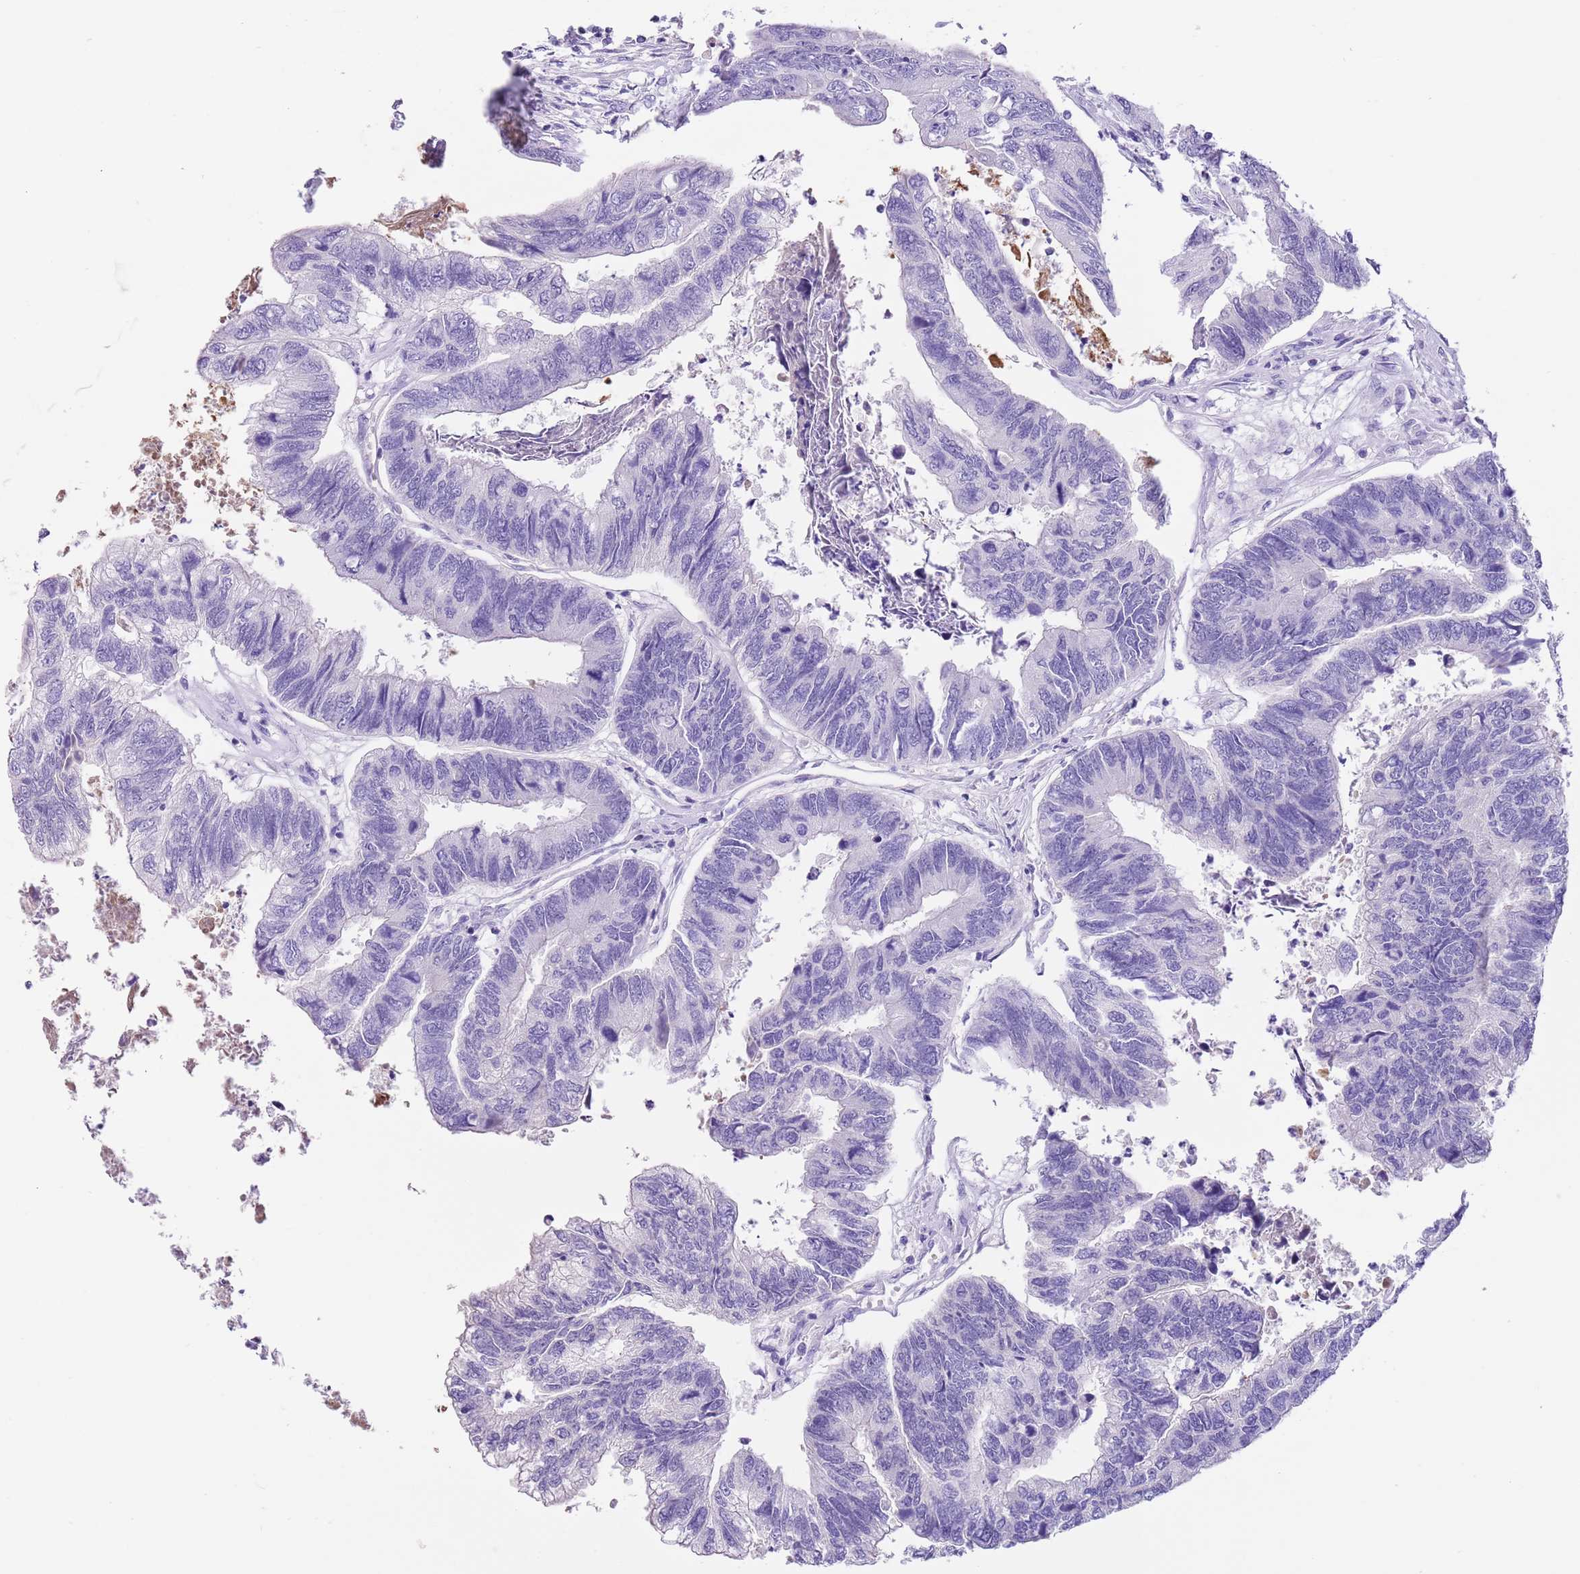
{"staining": {"intensity": "negative", "quantity": "none", "location": "none"}, "tissue": "colorectal cancer", "cell_type": "Tumor cells", "image_type": "cancer", "snomed": [{"axis": "morphology", "description": "Adenocarcinoma, NOS"}, {"axis": "topography", "description": "Colon"}], "caption": "Immunohistochemical staining of human colorectal adenocarcinoma reveals no significant staining in tumor cells.", "gene": "TBC1D10B", "patient": {"sex": "female", "age": 67}}